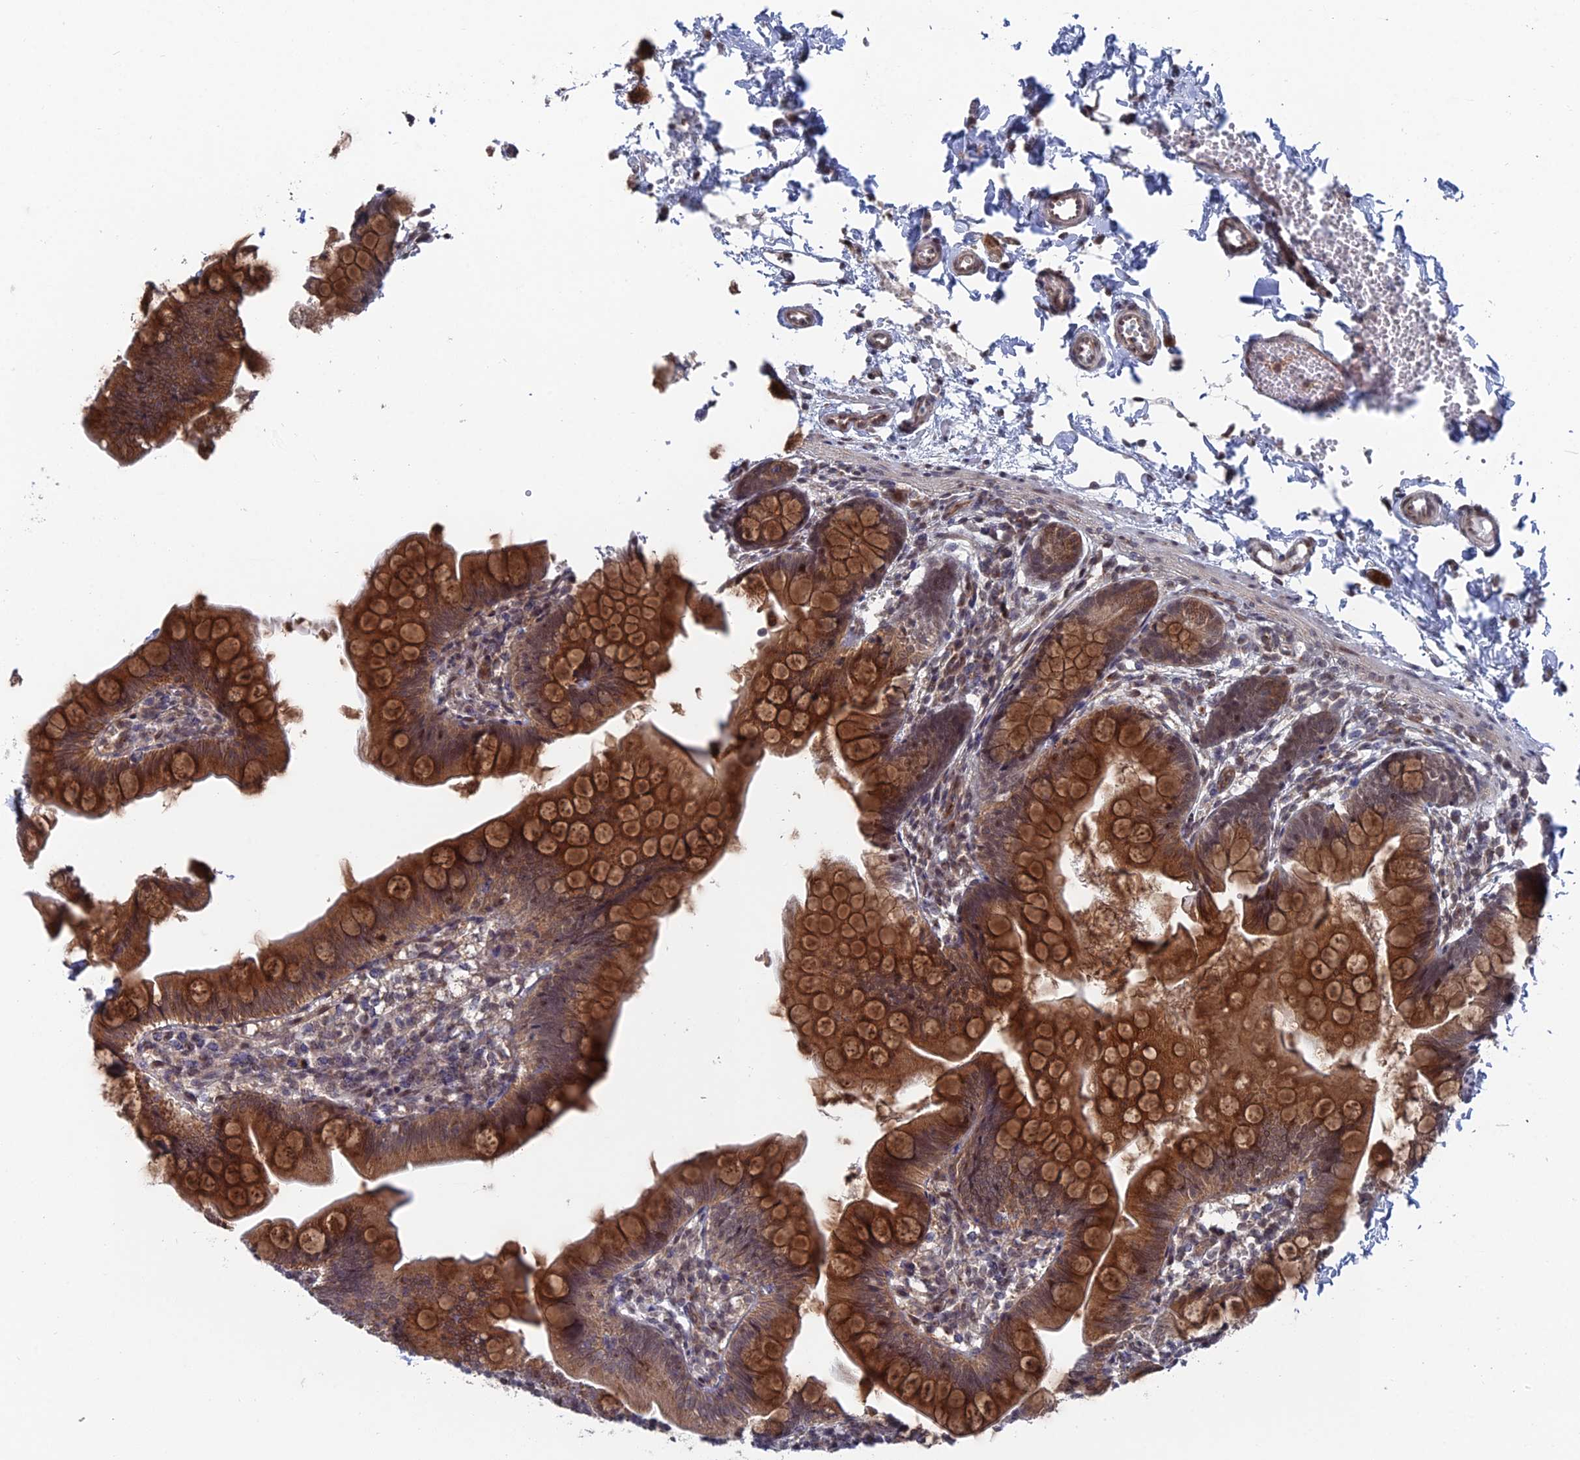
{"staining": {"intensity": "strong", "quantity": ">75%", "location": "cytoplasmic/membranous"}, "tissue": "small intestine", "cell_type": "Glandular cells", "image_type": "normal", "snomed": [{"axis": "morphology", "description": "Normal tissue, NOS"}, {"axis": "topography", "description": "Small intestine"}], "caption": "This histopathology image displays normal small intestine stained with immunohistochemistry (IHC) to label a protein in brown. The cytoplasmic/membranous of glandular cells show strong positivity for the protein. Nuclei are counter-stained blue.", "gene": "FHIP2A", "patient": {"sex": "male", "age": 7}}